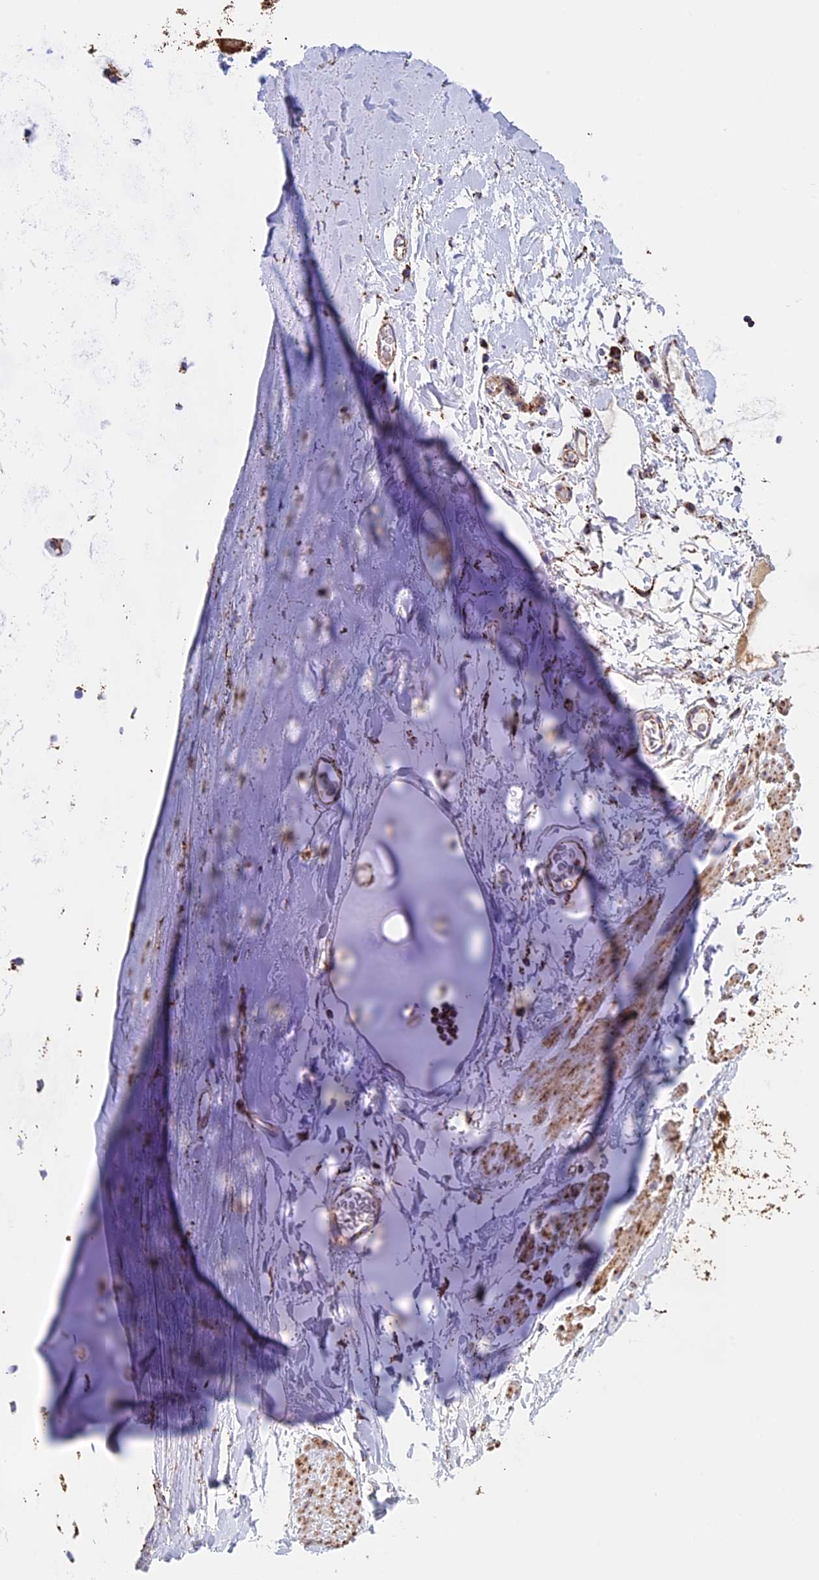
{"staining": {"intensity": "negative", "quantity": "none", "location": "none"}, "tissue": "adipose tissue", "cell_type": "Adipocytes", "image_type": "normal", "snomed": [{"axis": "morphology", "description": "Normal tissue, NOS"}, {"axis": "topography", "description": "Lymph node"}, {"axis": "topography", "description": "Bronchus"}], "caption": "DAB immunohistochemical staining of normal adipose tissue shows no significant positivity in adipocytes.", "gene": "KCNG1", "patient": {"sex": "male", "age": 63}}